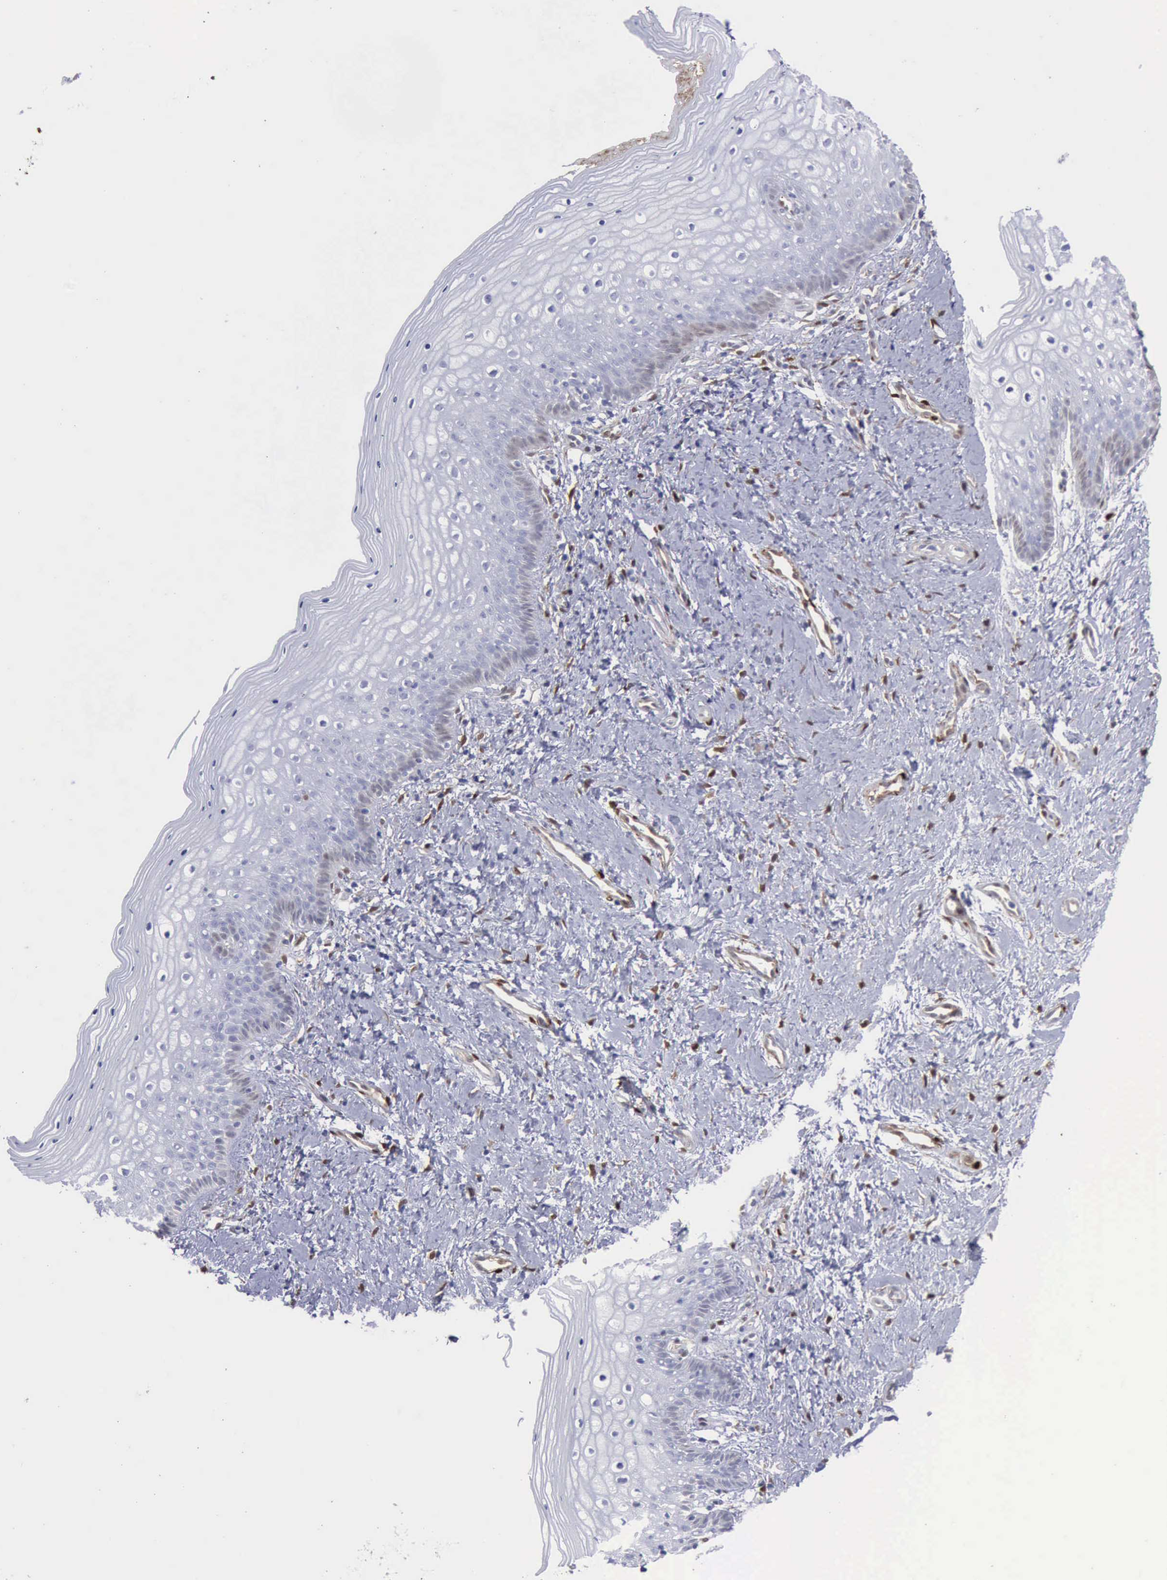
{"staining": {"intensity": "negative", "quantity": "none", "location": "none"}, "tissue": "vagina", "cell_type": "Squamous epithelial cells", "image_type": "normal", "snomed": [{"axis": "morphology", "description": "Normal tissue, NOS"}, {"axis": "topography", "description": "Vagina"}], "caption": "This is an immunohistochemistry micrograph of normal vagina. There is no expression in squamous epithelial cells.", "gene": "FHL1", "patient": {"sex": "female", "age": 46}}